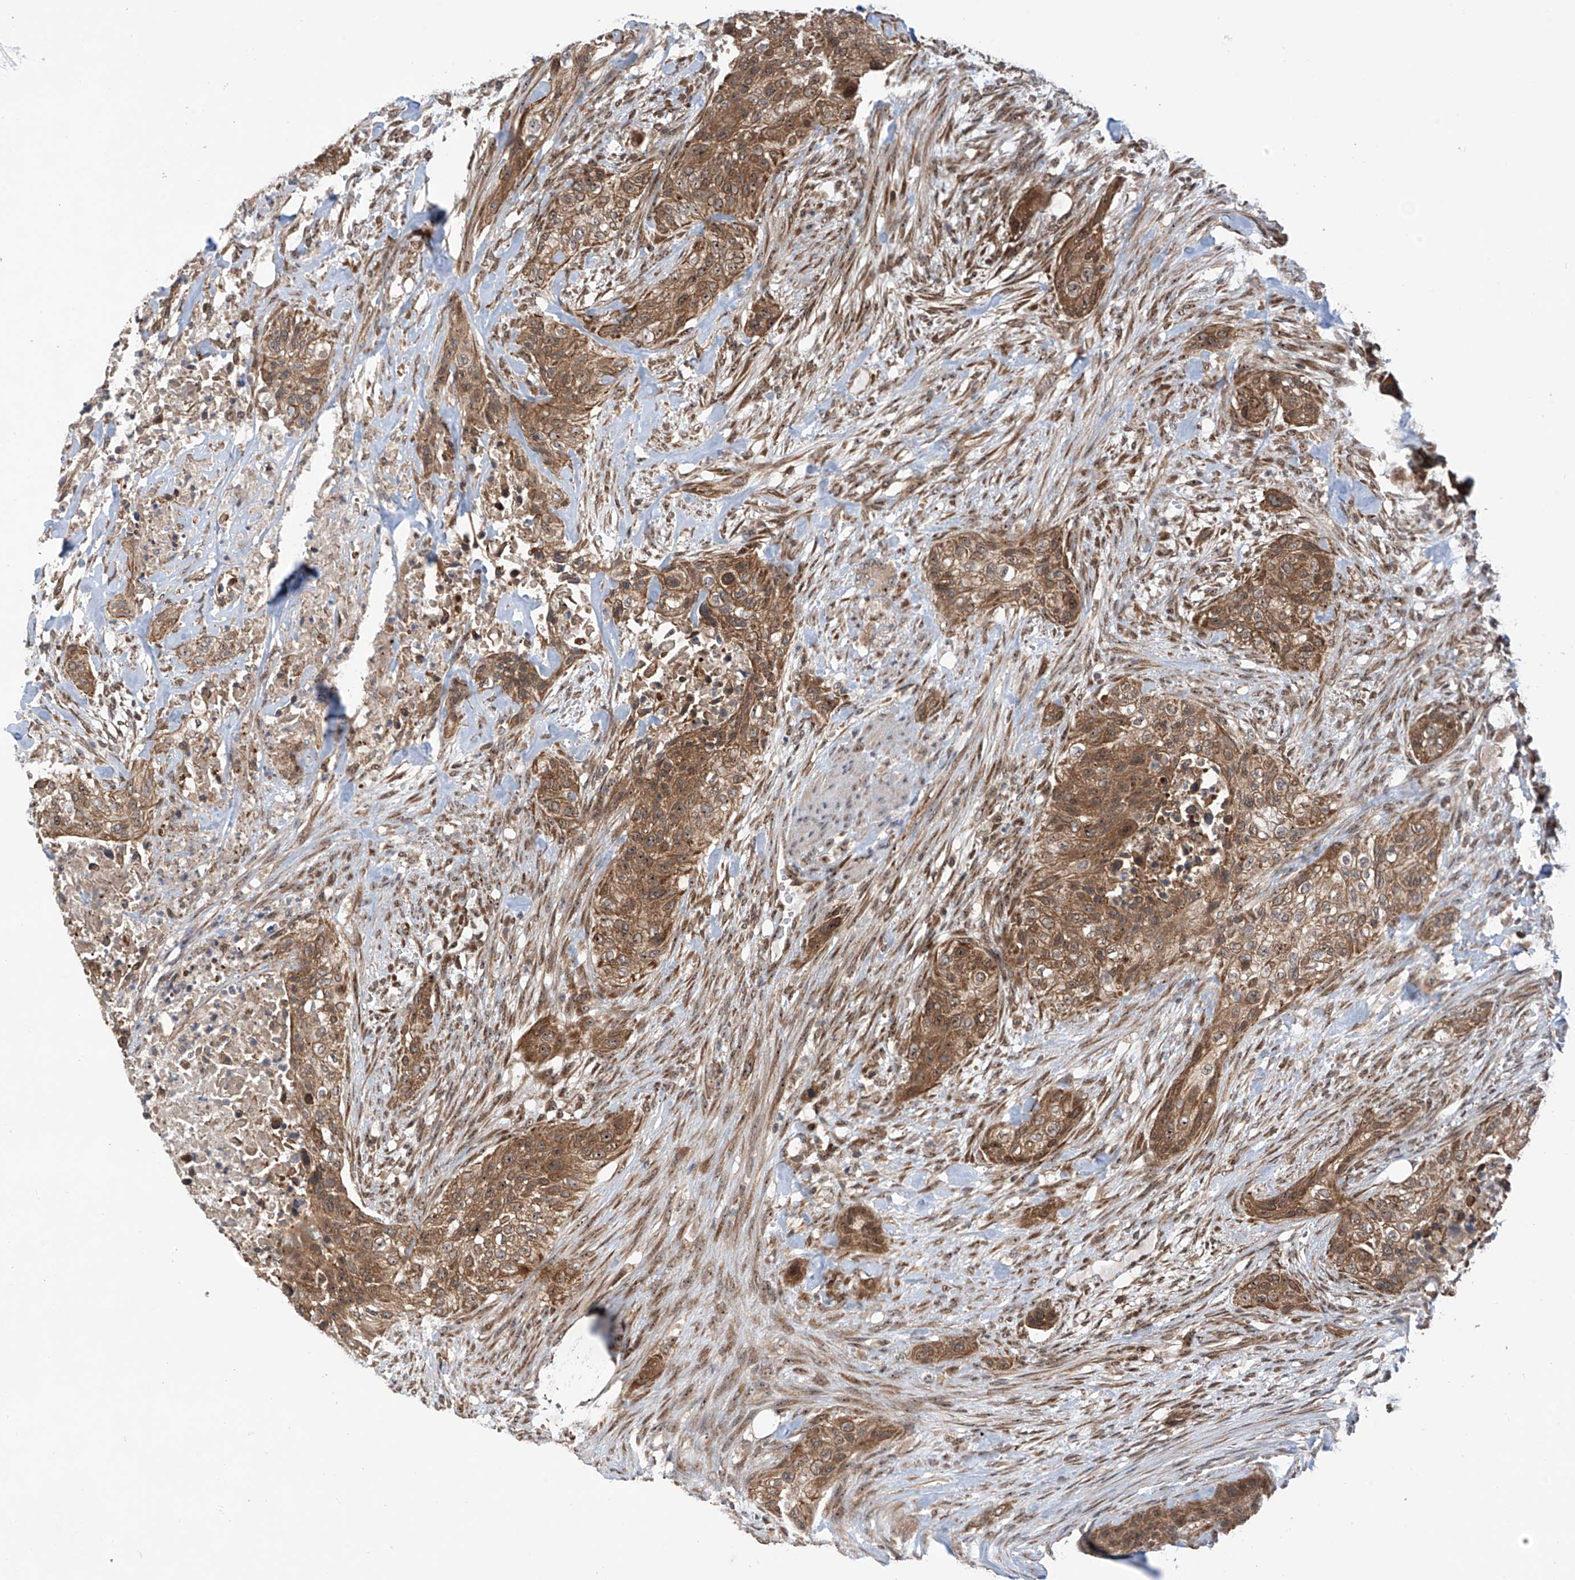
{"staining": {"intensity": "moderate", "quantity": ">75%", "location": "cytoplasmic/membranous,nuclear"}, "tissue": "urothelial cancer", "cell_type": "Tumor cells", "image_type": "cancer", "snomed": [{"axis": "morphology", "description": "Urothelial carcinoma, High grade"}, {"axis": "topography", "description": "Urinary bladder"}], "caption": "Human urothelial cancer stained with a brown dye displays moderate cytoplasmic/membranous and nuclear positive expression in approximately >75% of tumor cells.", "gene": "C1orf131", "patient": {"sex": "male", "age": 35}}